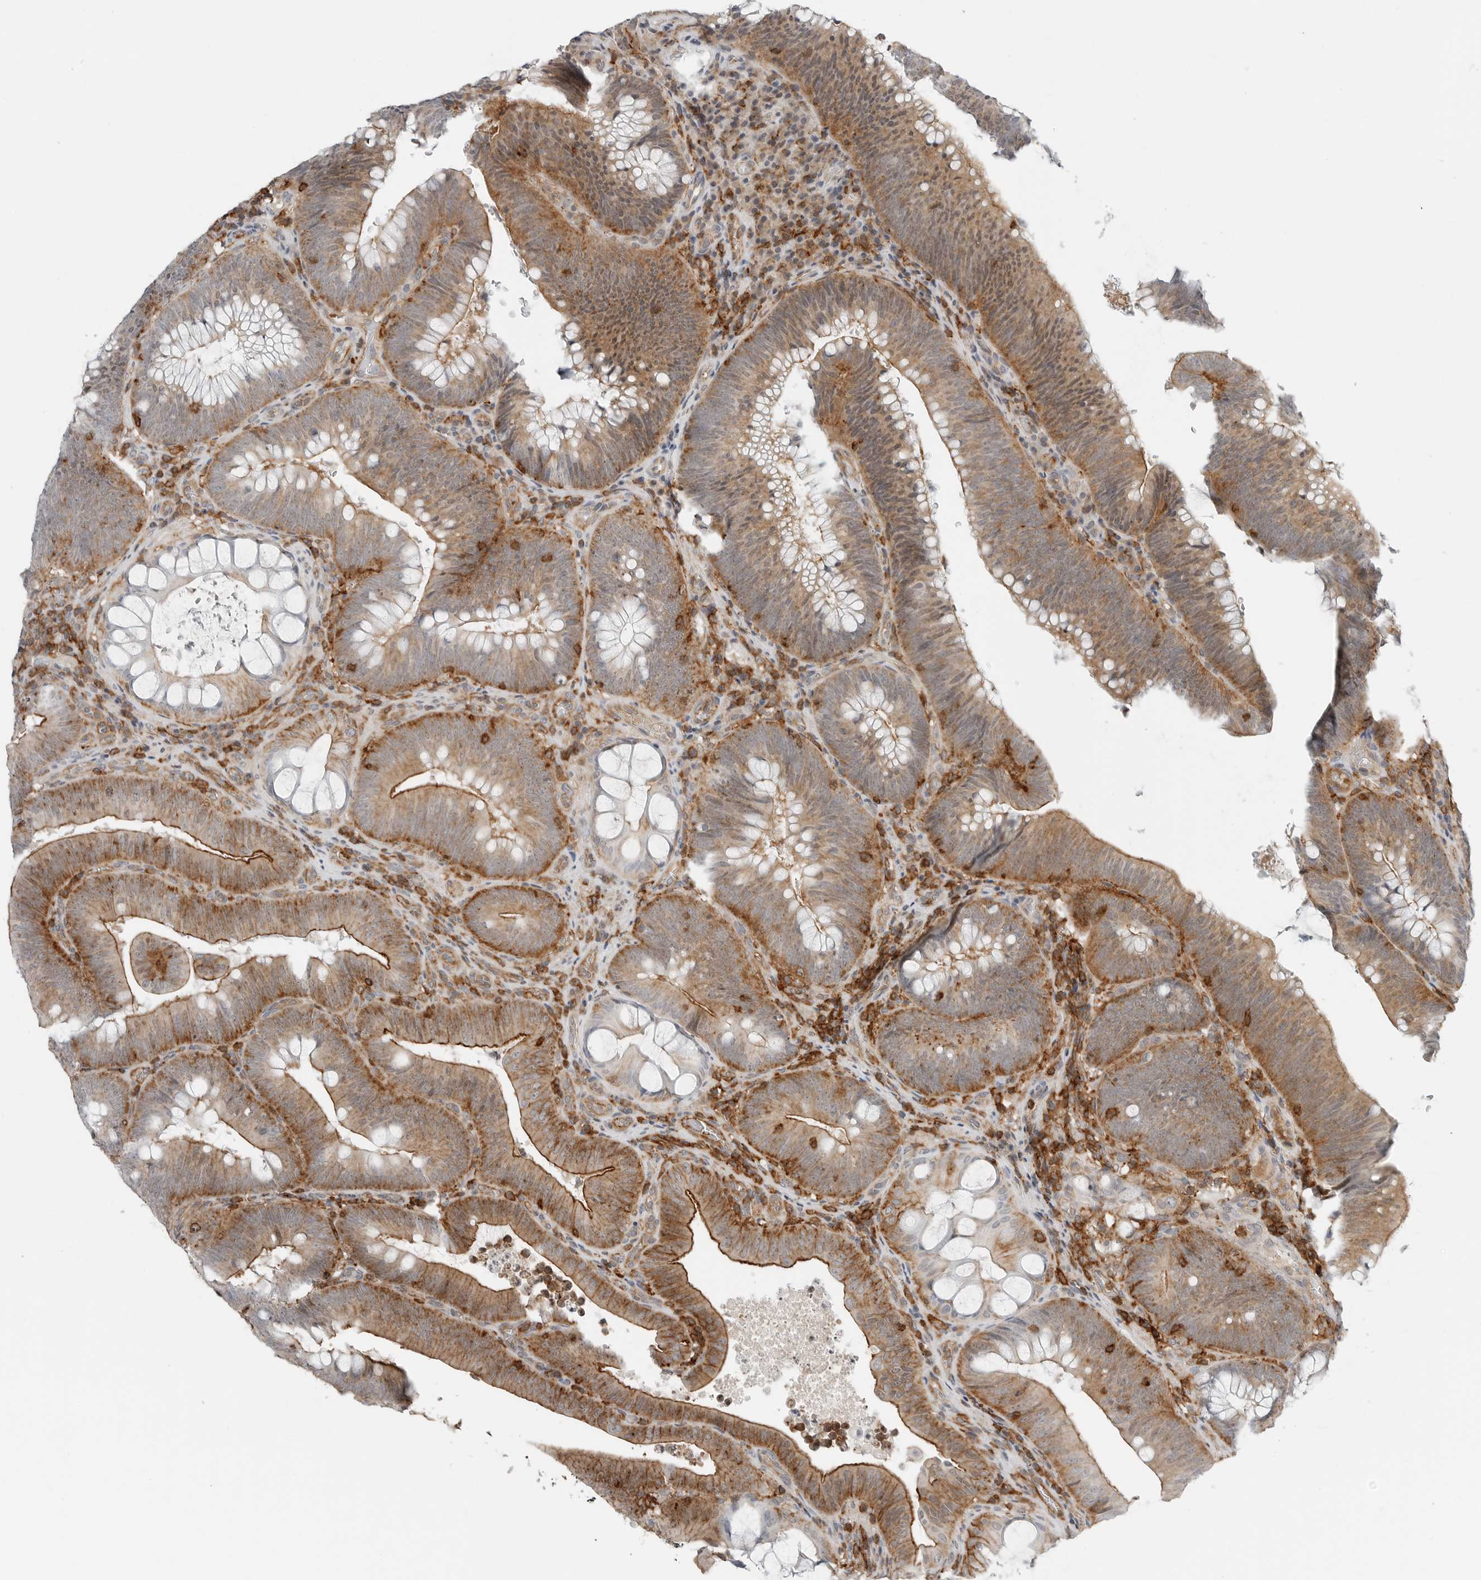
{"staining": {"intensity": "moderate", "quantity": ">75%", "location": "cytoplasmic/membranous"}, "tissue": "colorectal cancer", "cell_type": "Tumor cells", "image_type": "cancer", "snomed": [{"axis": "morphology", "description": "Normal tissue, NOS"}, {"axis": "topography", "description": "Colon"}], "caption": "Colorectal cancer stained with DAB (3,3'-diaminobenzidine) immunohistochemistry demonstrates medium levels of moderate cytoplasmic/membranous staining in about >75% of tumor cells.", "gene": "LEFTY2", "patient": {"sex": "female", "age": 82}}